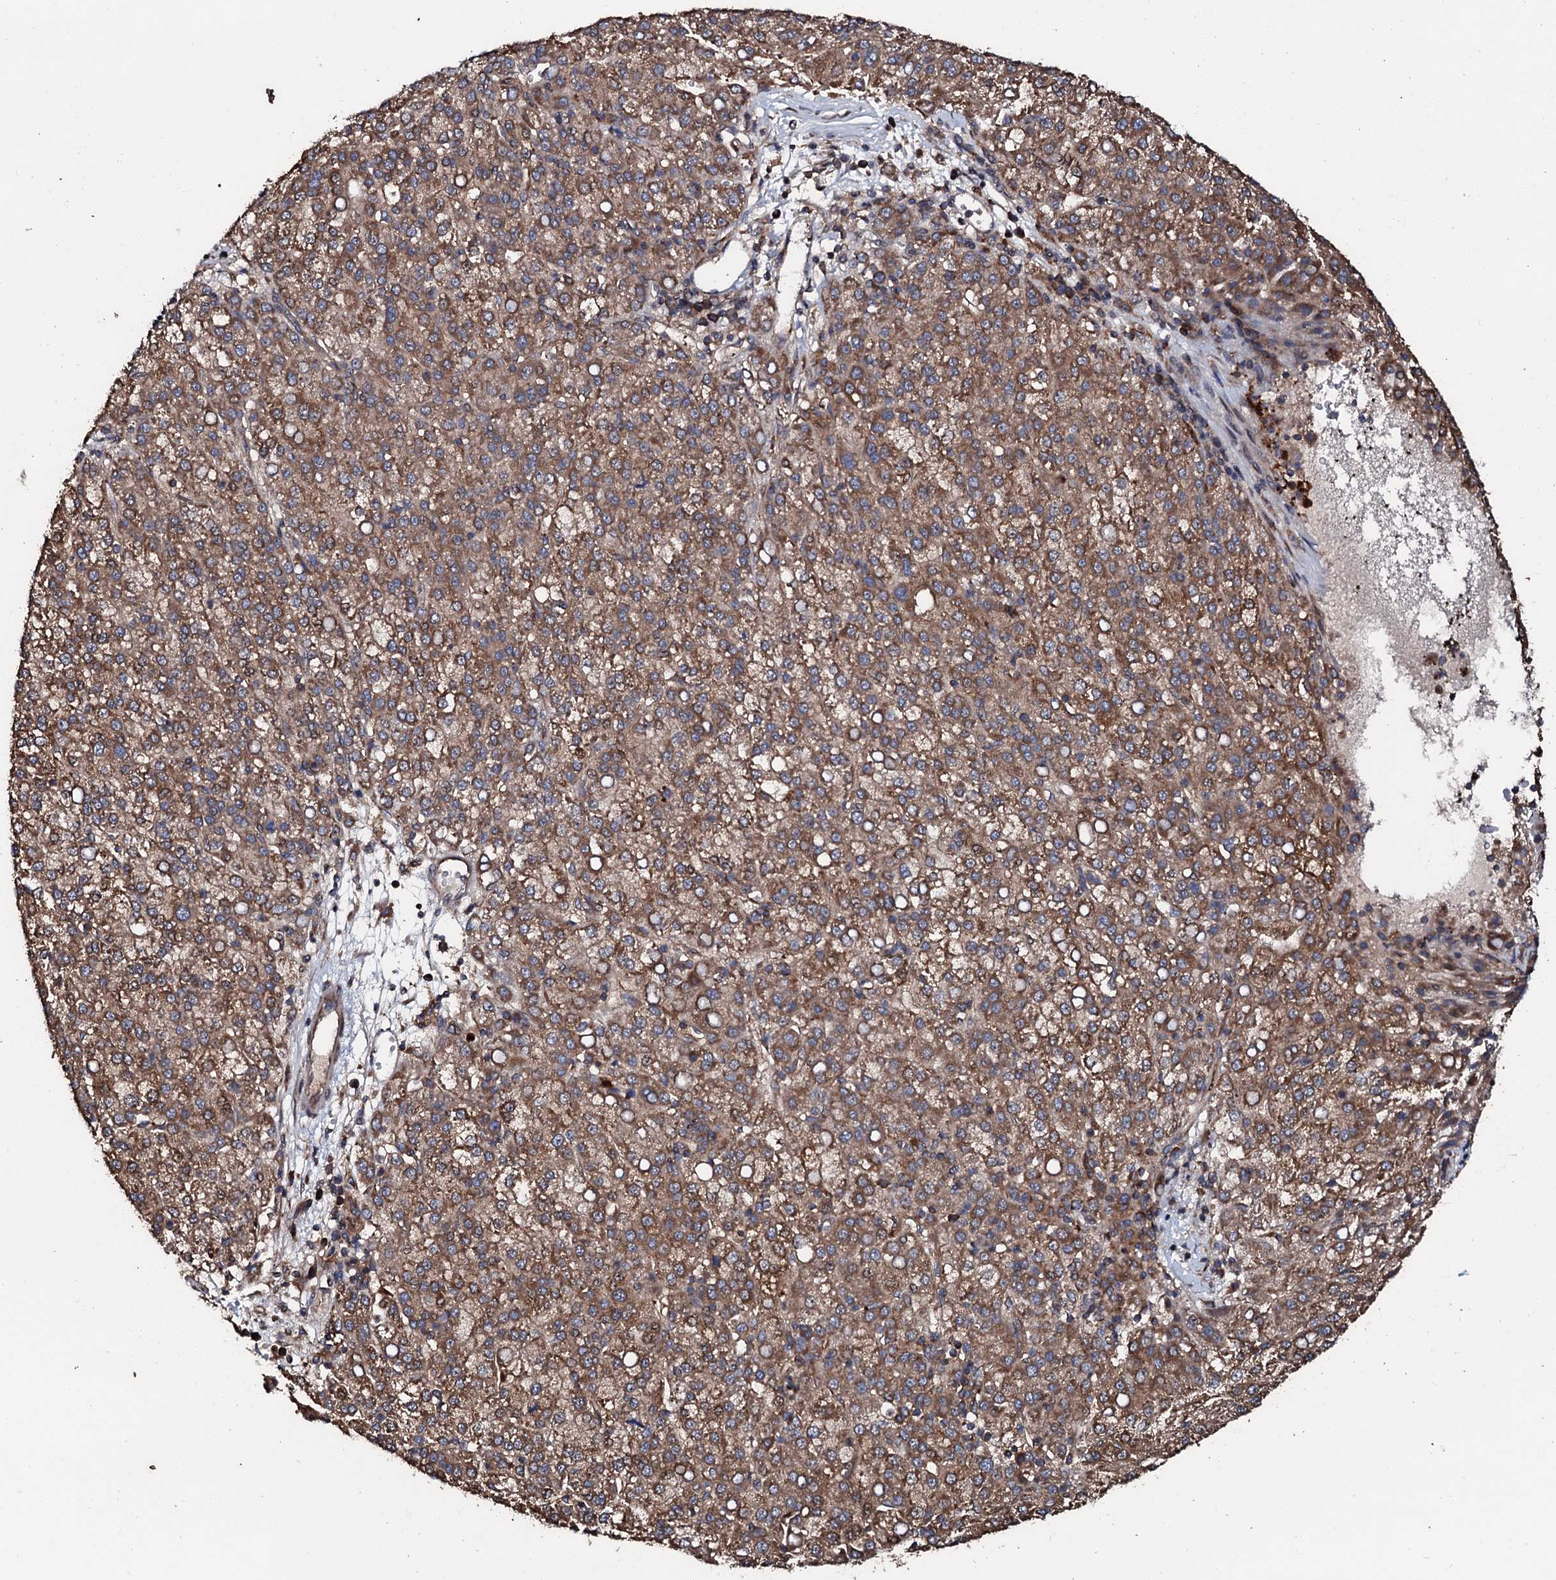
{"staining": {"intensity": "moderate", "quantity": ">75%", "location": "cytoplasmic/membranous"}, "tissue": "liver cancer", "cell_type": "Tumor cells", "image_type": "cancer", "snomed": [{"axis": "morphology", "description": "Carcinoma, Hepatocellular, NOS"}, {"axis": "topography", "description": "Liver"}], "caption": "There is medium levels of moderate cytoplasmic/membranous staining in tumor cells of liver hepatocellular carcinoma, as demonstrated by immunohistochemical staining (brown color).", "gene": "SDHAF2", "patient": {"sex": "female", "age": 58}}